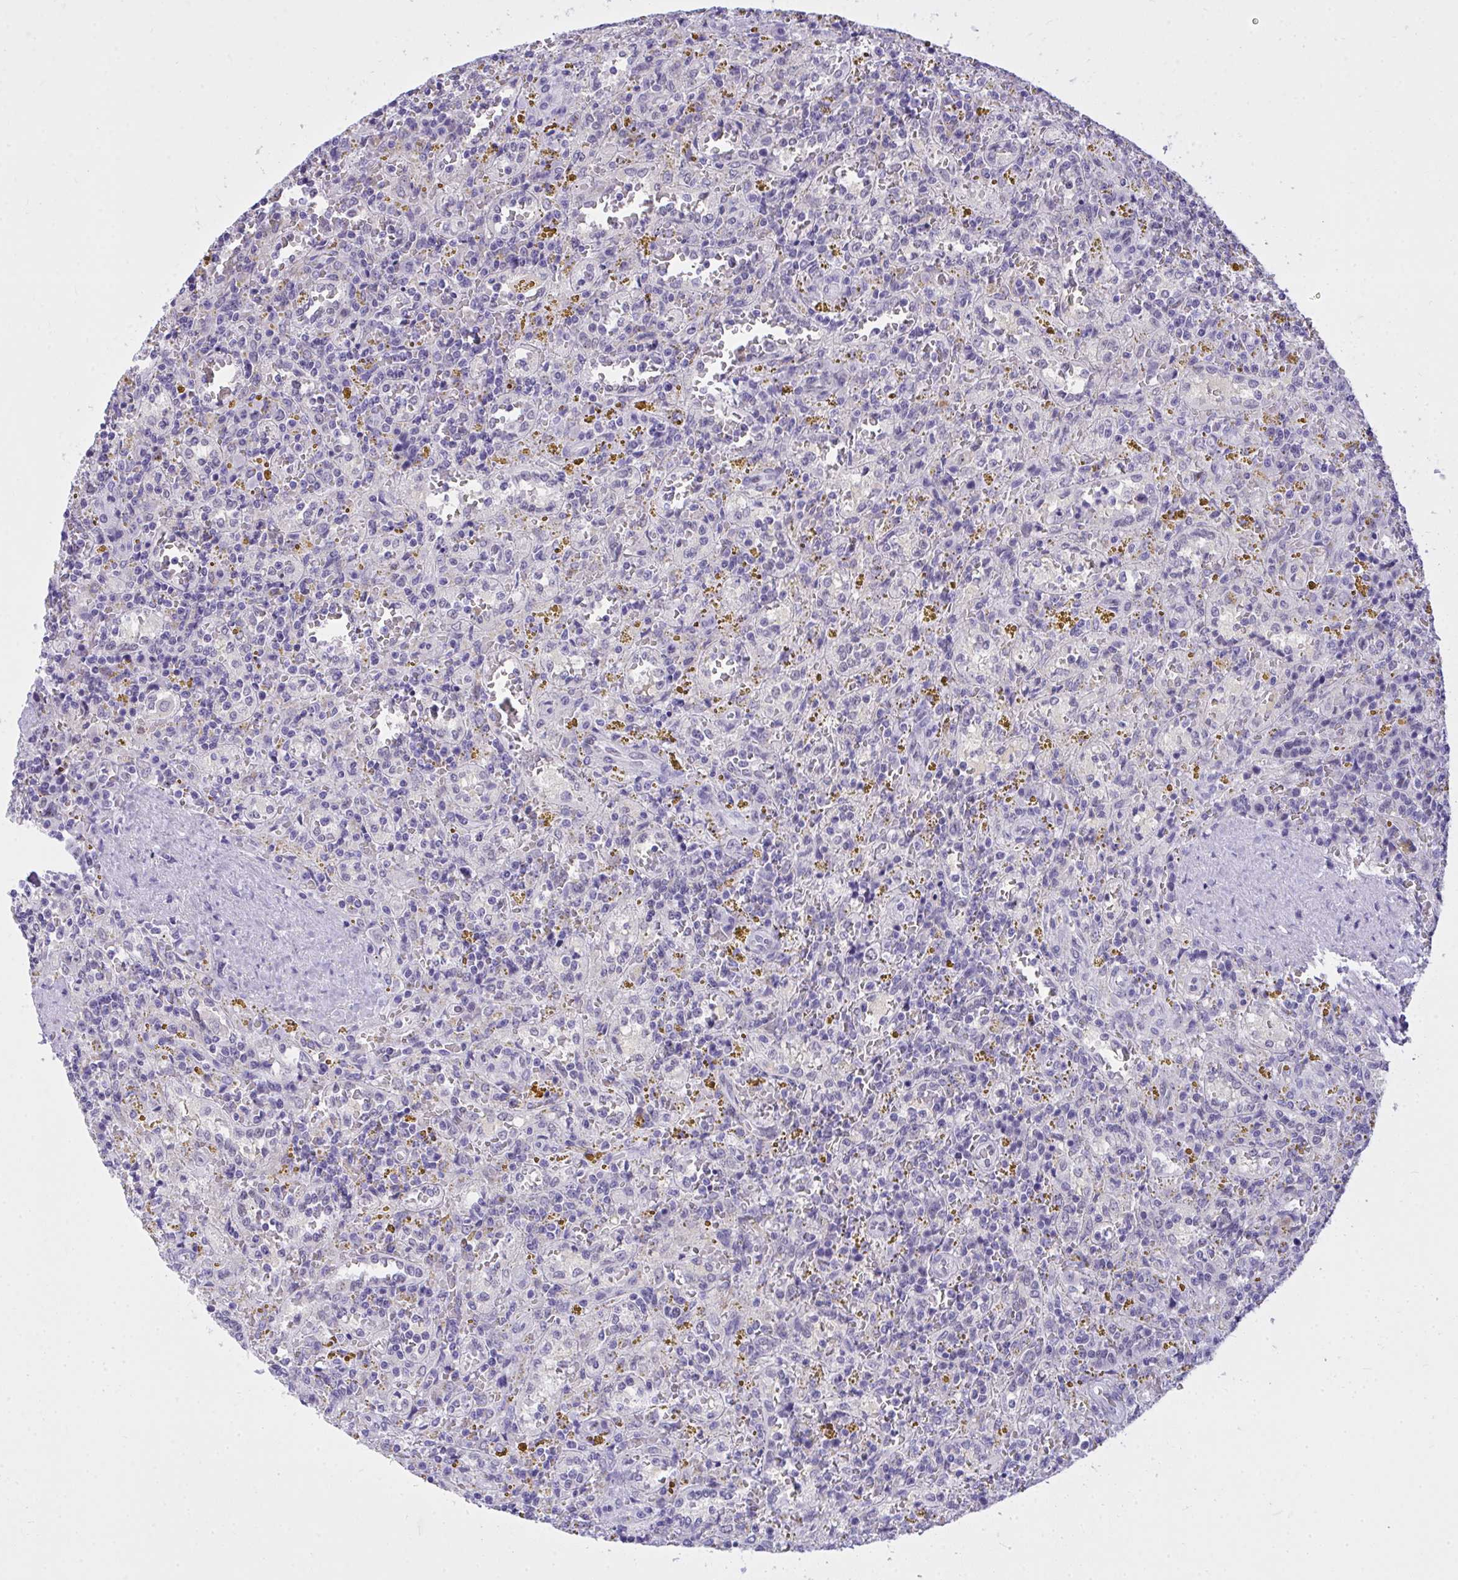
{"staining": {"intensity": "negative", "quantity": "none", "location": "none"}, "tissue": "lymphoma", "cell_type": "Tumor cells", "image_type": "cancer", "snomed": [{"axis": "morphology", "description": "Malignant lymphoma, non-Hodgkin's type, Low grade"}, {"axis": "topography", "description": "Spleen"}], "caption": "Immunohistochemistry (IHC) histopathology image of human lymphoma stained for a protein (brown), which exhibits no expression in tumor cells.", "gene": "TEAD4", "patient": {"sex": "female", "age": 65}}